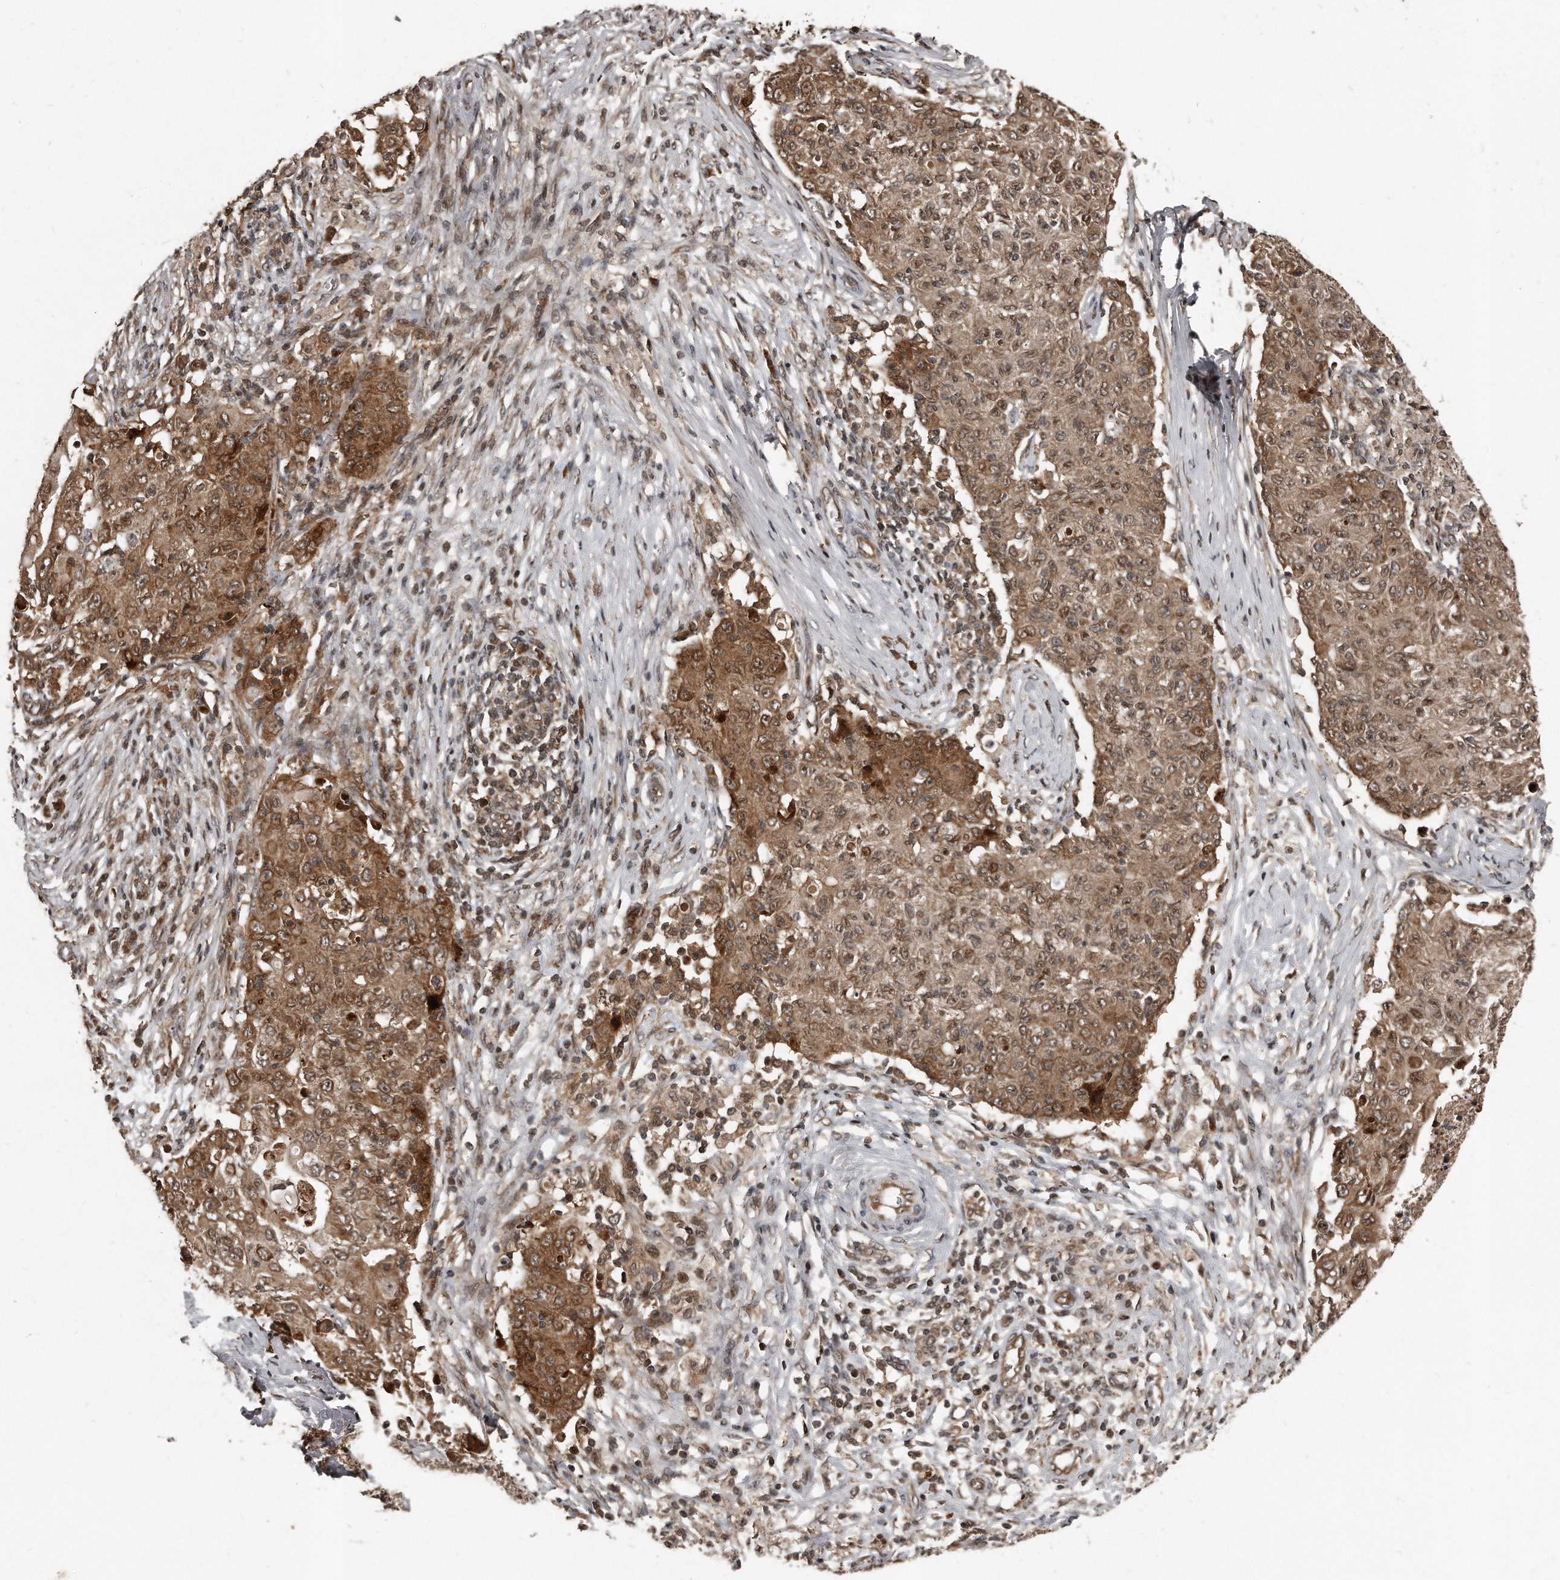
{"staining": {"intensity": "moderate", "quantity": ">75%", "location": "cytoplasmic/membranous,nuclear"}, "tissue": "ovarian cancer", "cell_type": "Tumor cells", "image_type": "cancer", "snomed": [{"axis": "morphology", "description": "Carcinoma, endometroid"}, {"axis": "topography", "description": "Ovary"}], "caption": "A medium amount of moderate cytoplasmic/membranous and nuclear expression is seen in about >75% of tumor cells in ovarian cancer (endometroid carcinoma) tissue.", "gene": "GCH1", "patient": {"sex": "female", "age": 42}}